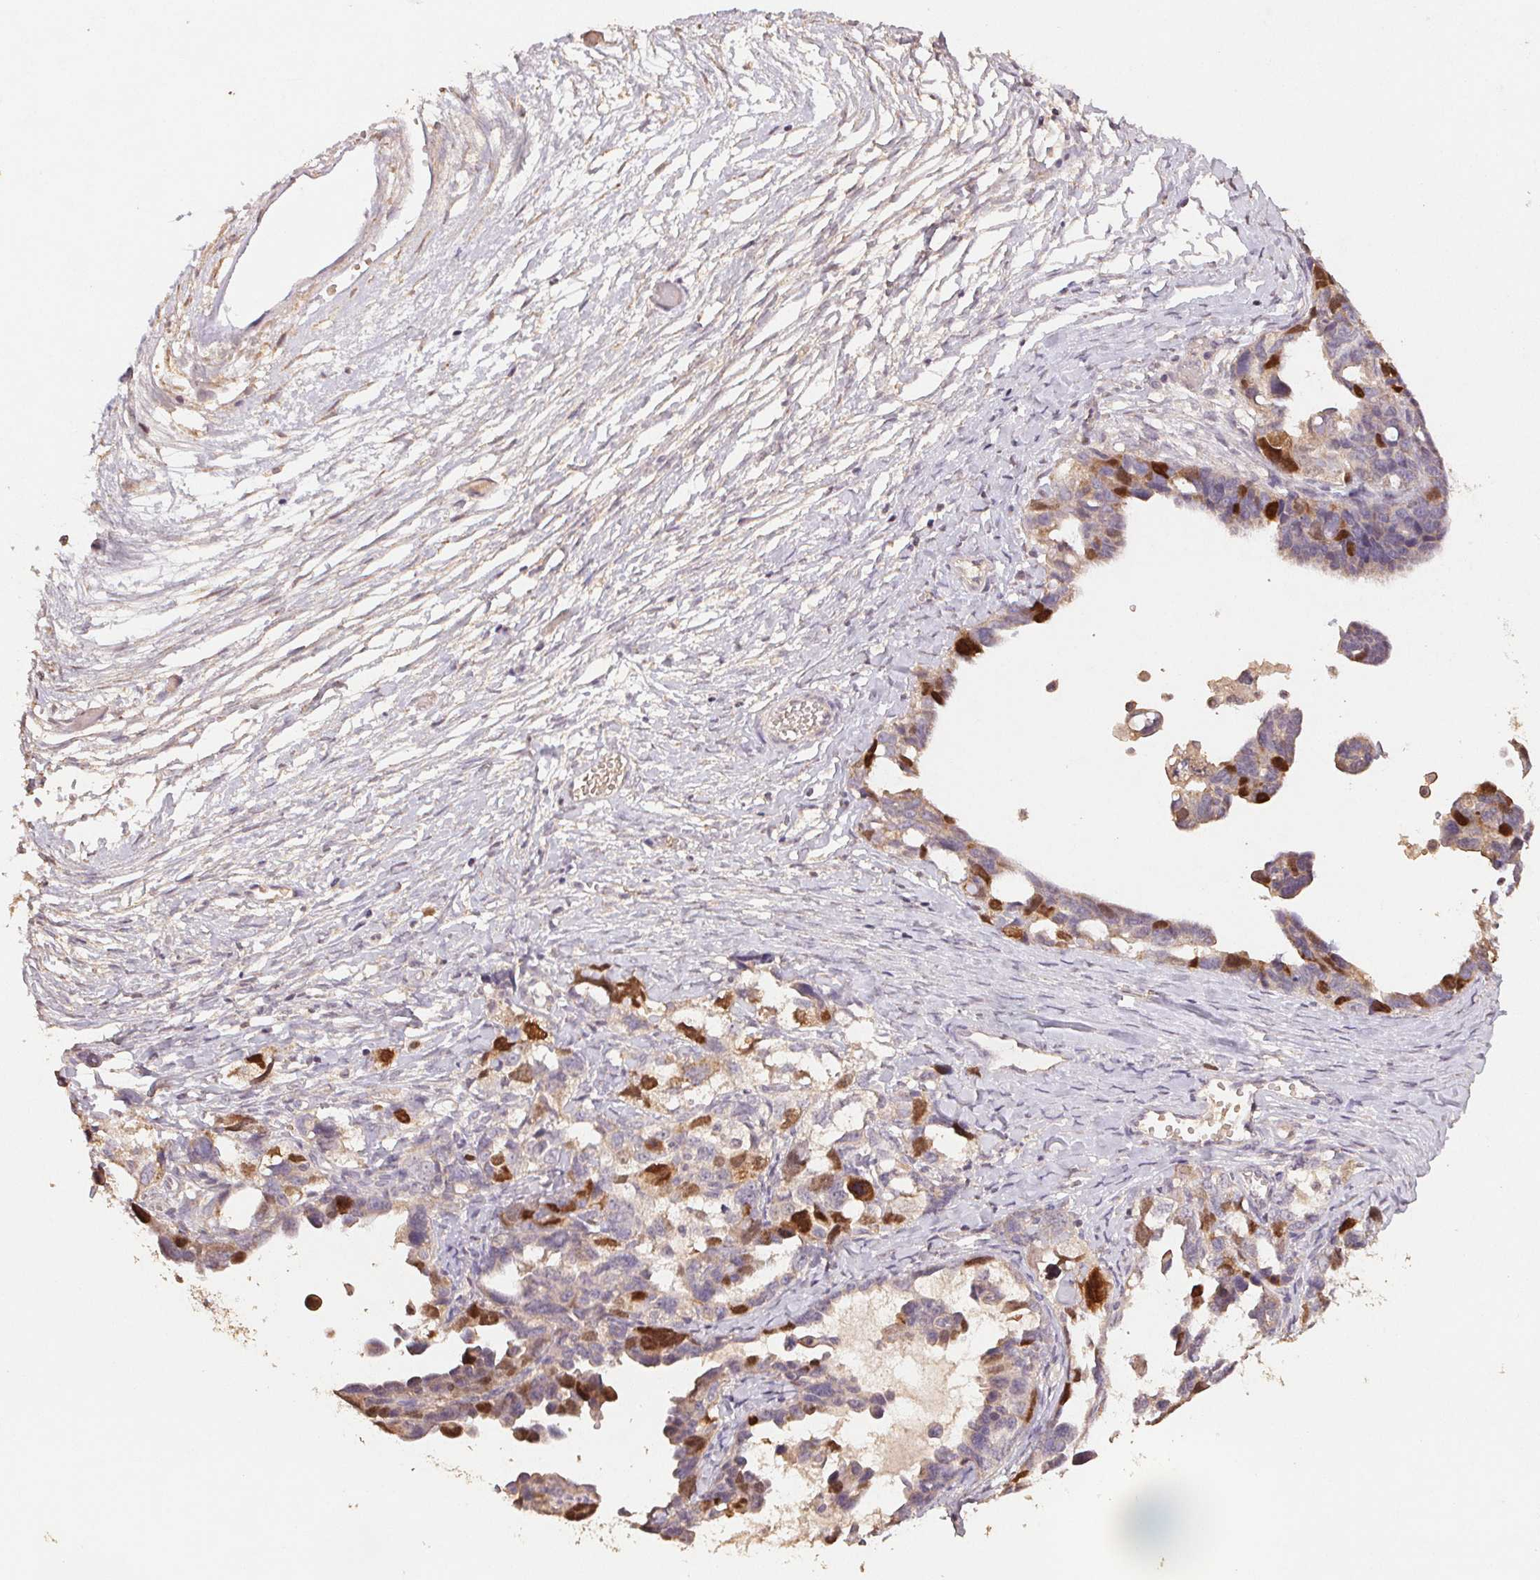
{"staining": {"intensity": "strong", "quantity": "<25%", "location": "nuclear"}, "tissue": "ovarian cancer", "cell_type": "Tumor cells", "image_type": "cancer", "snomed": [{"axis": "morphology", "description": "Cystadenocarcinoma, serous, NOS"}, {"axis": "topography", "description": "Ovary"}], "caption": "IHC histopathology image of ovarian serous cystadenocarcinoma stained for a protein (brown), which demonstrates medium levels of strong nuclear expression in approximately <25% of tumor cells.", "gene": "CENPF", "patient": {"sex": "female", "age": 69}}